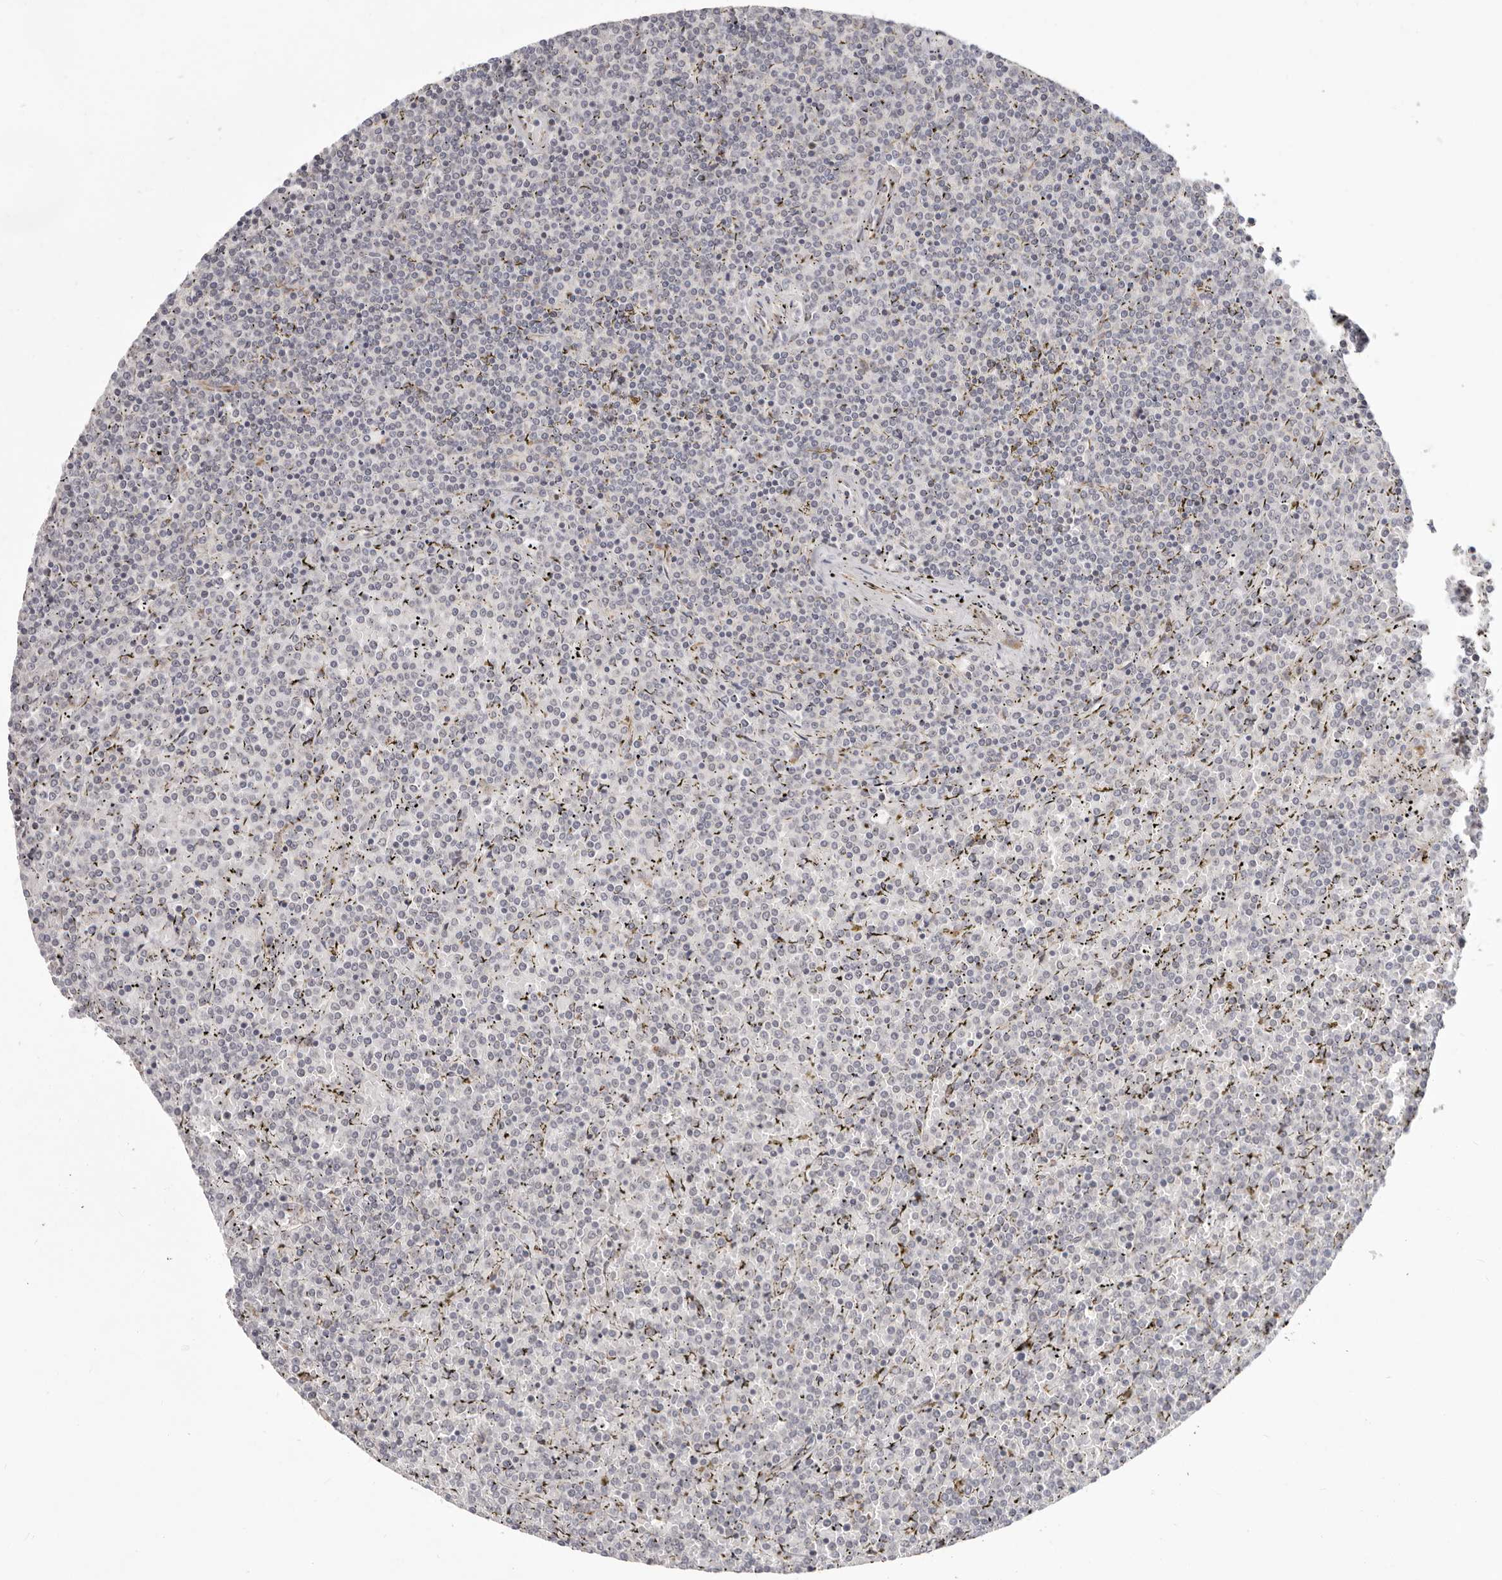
{"staining": {"intensity": "negative", "quantity": "none", "location": "none"}, "tissue": "lymphoma", "cell_type": "Tumor cells", "image_type": "cancer", "snomed": [{"axis": "morphology", "description": "Malignant lymphoma, non-Hodgkin's type, Low grade"}, {"axis": "topography", "description": "Spleen"}], "caption": "This is an immunohistochemistry photomicrograph of human low-grade malignant lymphoma, non-Hodgkin's type. There is no staining in tumor cells.", "gene": "SZT2", "patient": {"sex": "female", "age": 19}}